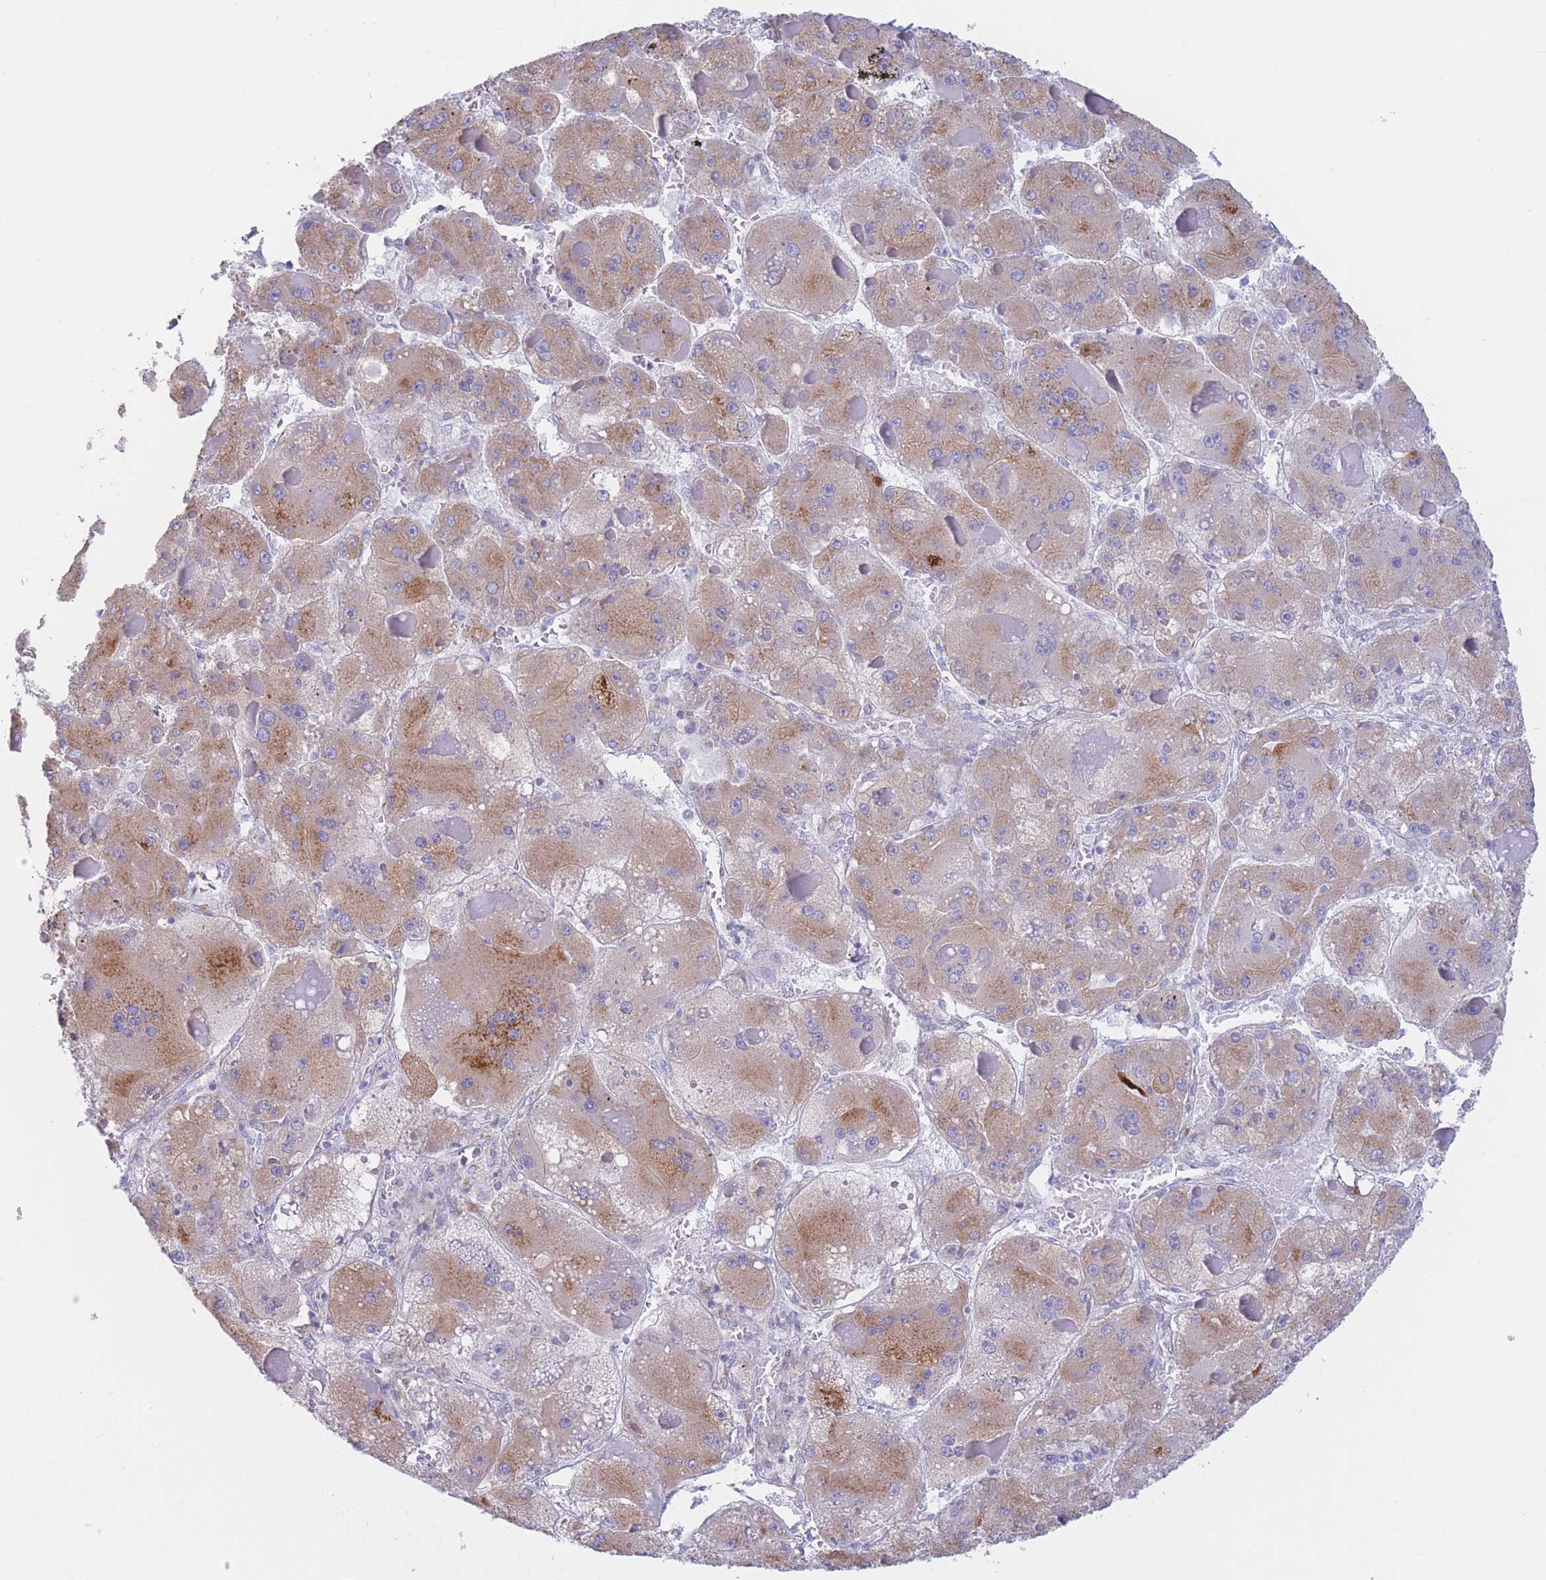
{"staining": {"intensity": "moderate", "quantity": ">75%", "location": "cytoplasmic/membranous"}, "tissue": "liver cancer", "cell_type": "Tumor cells", "image_type": "cancer", "snomed": [{"axis": "morphology", "description": "Carcinoma, Hepatocellular, NOS"}, {"axis": "topography", "description": "Liver"}], "caption": "Immunohistochemistry image of liver cancer stained for a protein (brown), which displays medium levels of moderate cytoplasmic/membranous positivity in approximately >75% of tumor cells.", "gene": "MRPL30", "patient": {"sex": "female", "age": 73}}